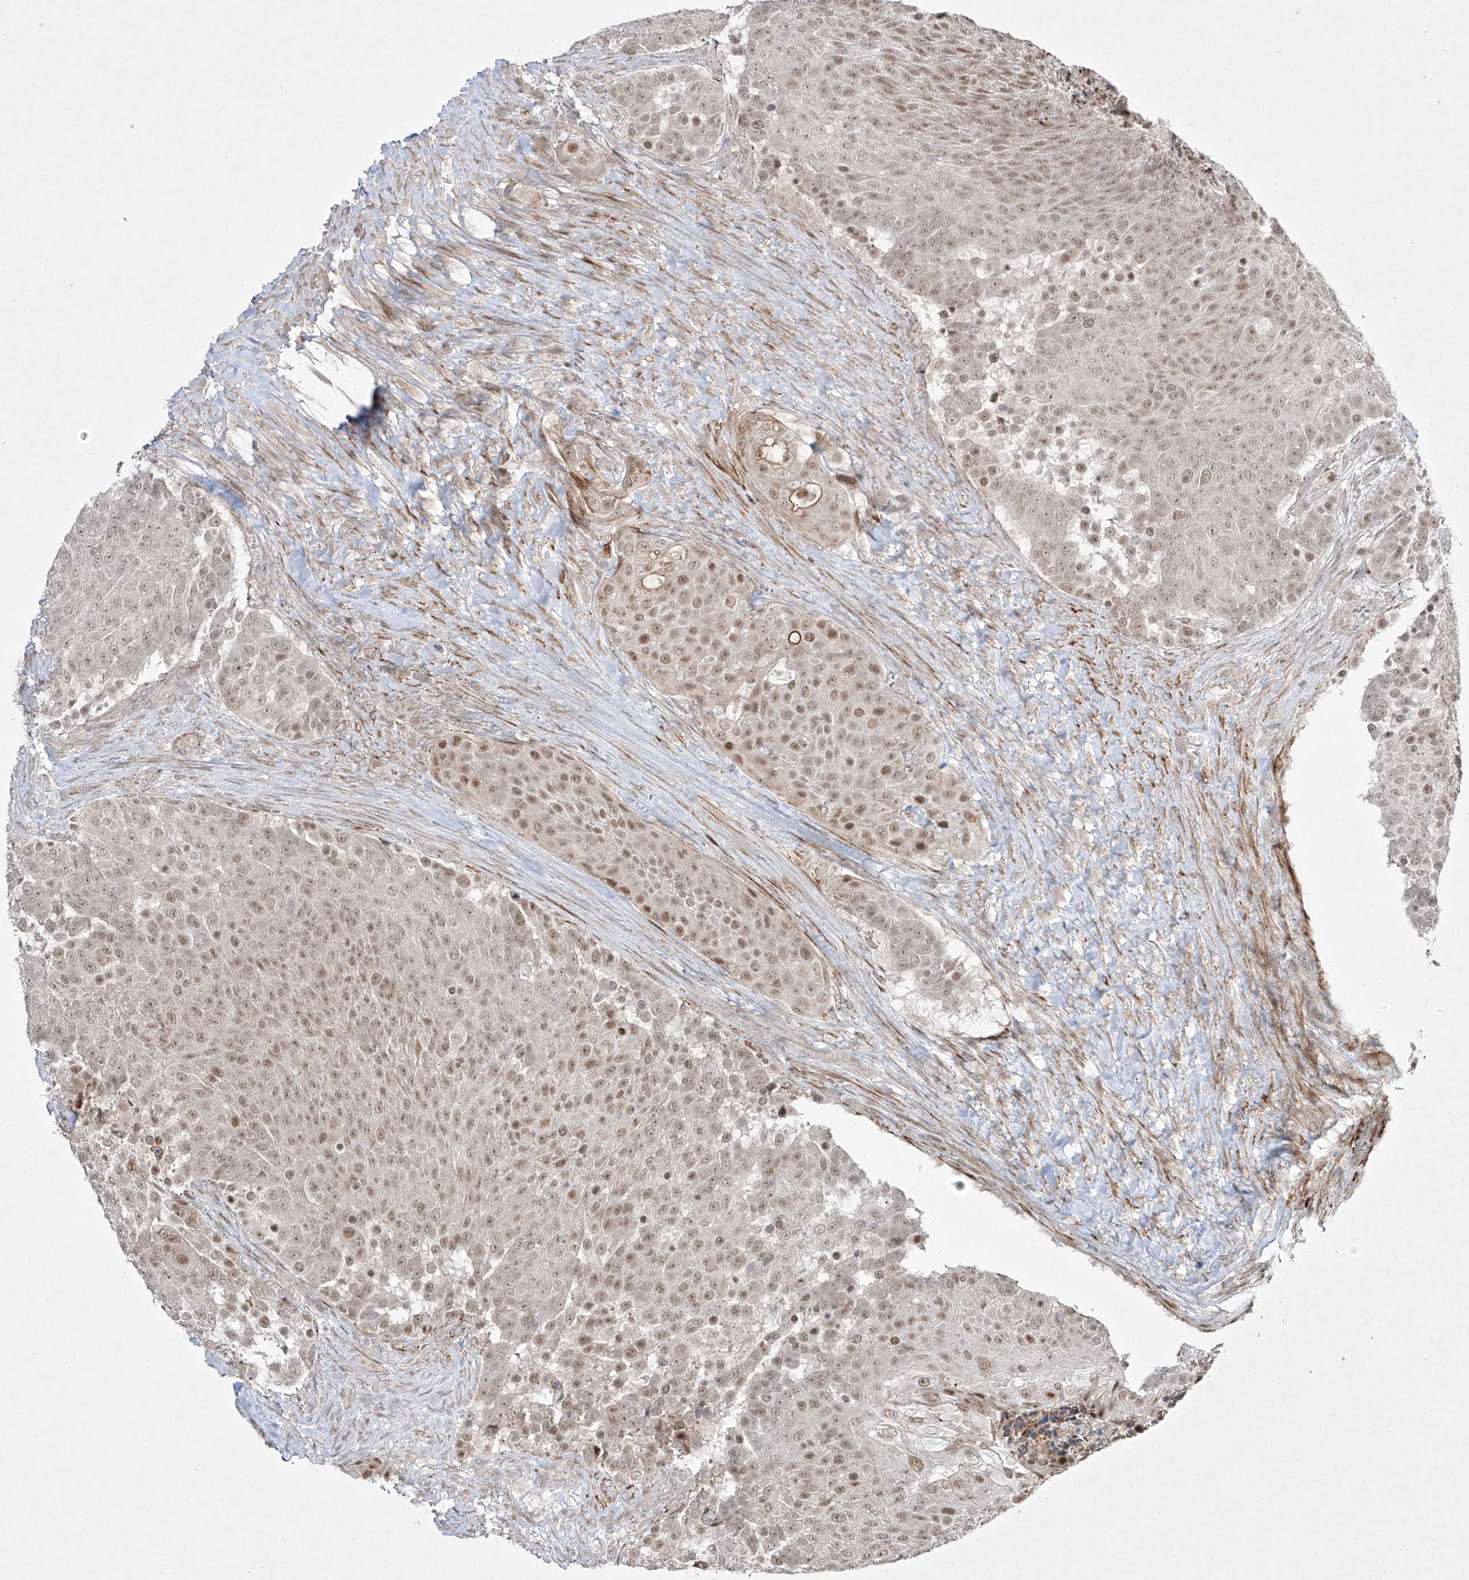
{"staining": {"intensity": "moderate", "quantity": "25%-75%", "location": "nuclear"}, "tissue": "urothelial cancer", "cell_type": "Tumor cells", "image_type": "cancer", "snomed": [{"axis": "morphology", "description": "Urothelial carcinoma, High grade"}, {"axis": "topography", "description": "Urinary bladder"}], "caption": "This image shows immunohistochemistry (IHC) staining of human high-grade urothelial carcinoma, with medium moderate nuclear expression in approximately 25%-75% of tumor cells.", "gene": "KDM1B", "patient": {"sex": "female", "age": 63}}